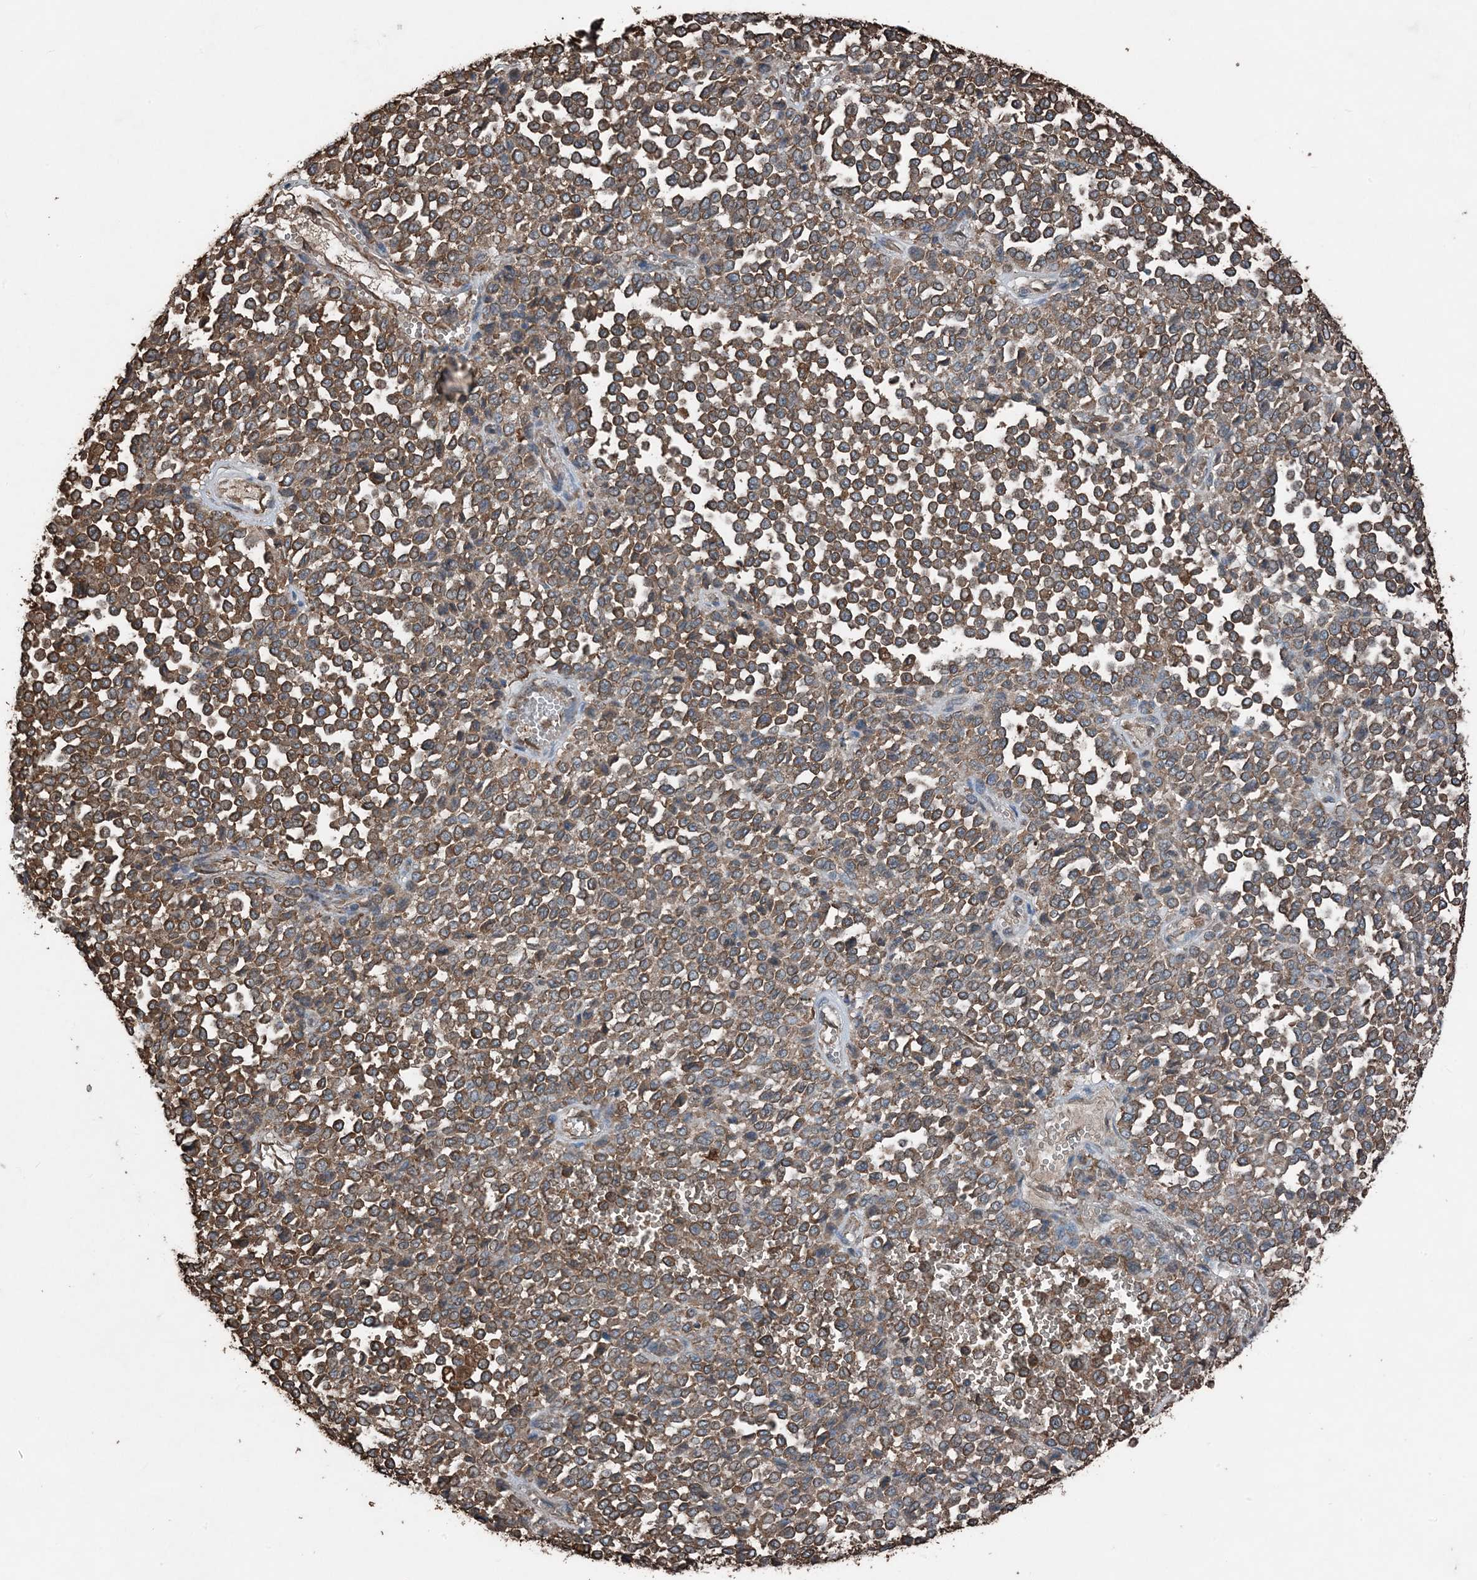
{"staining": {"intensity": "moderate", "quantity": ">75%", "location": "cytoplasmic/membranous"}, "tissue": "melanoma", "cell_type": "Tumor cells", "image_type": "cancer", "snomed": [{"axis": "morphology", "description": "Malignant melanoma, Metastatic site"}, {"axis": "topography", "description": "Pancreas"}], "caption": "High-magnification brightfield microscopy of malignant melanoma (metastatic site) stained with DAB (3,3'-diaminobenzidine) (brown) and counterstained with hematoxylin (blue). tumor cells exhibit moderate cytoplasmic/membranous expression is present in about>75% of cells.", "gene": "PDIA6", "patient": {"sex": "female", "age": 30}}